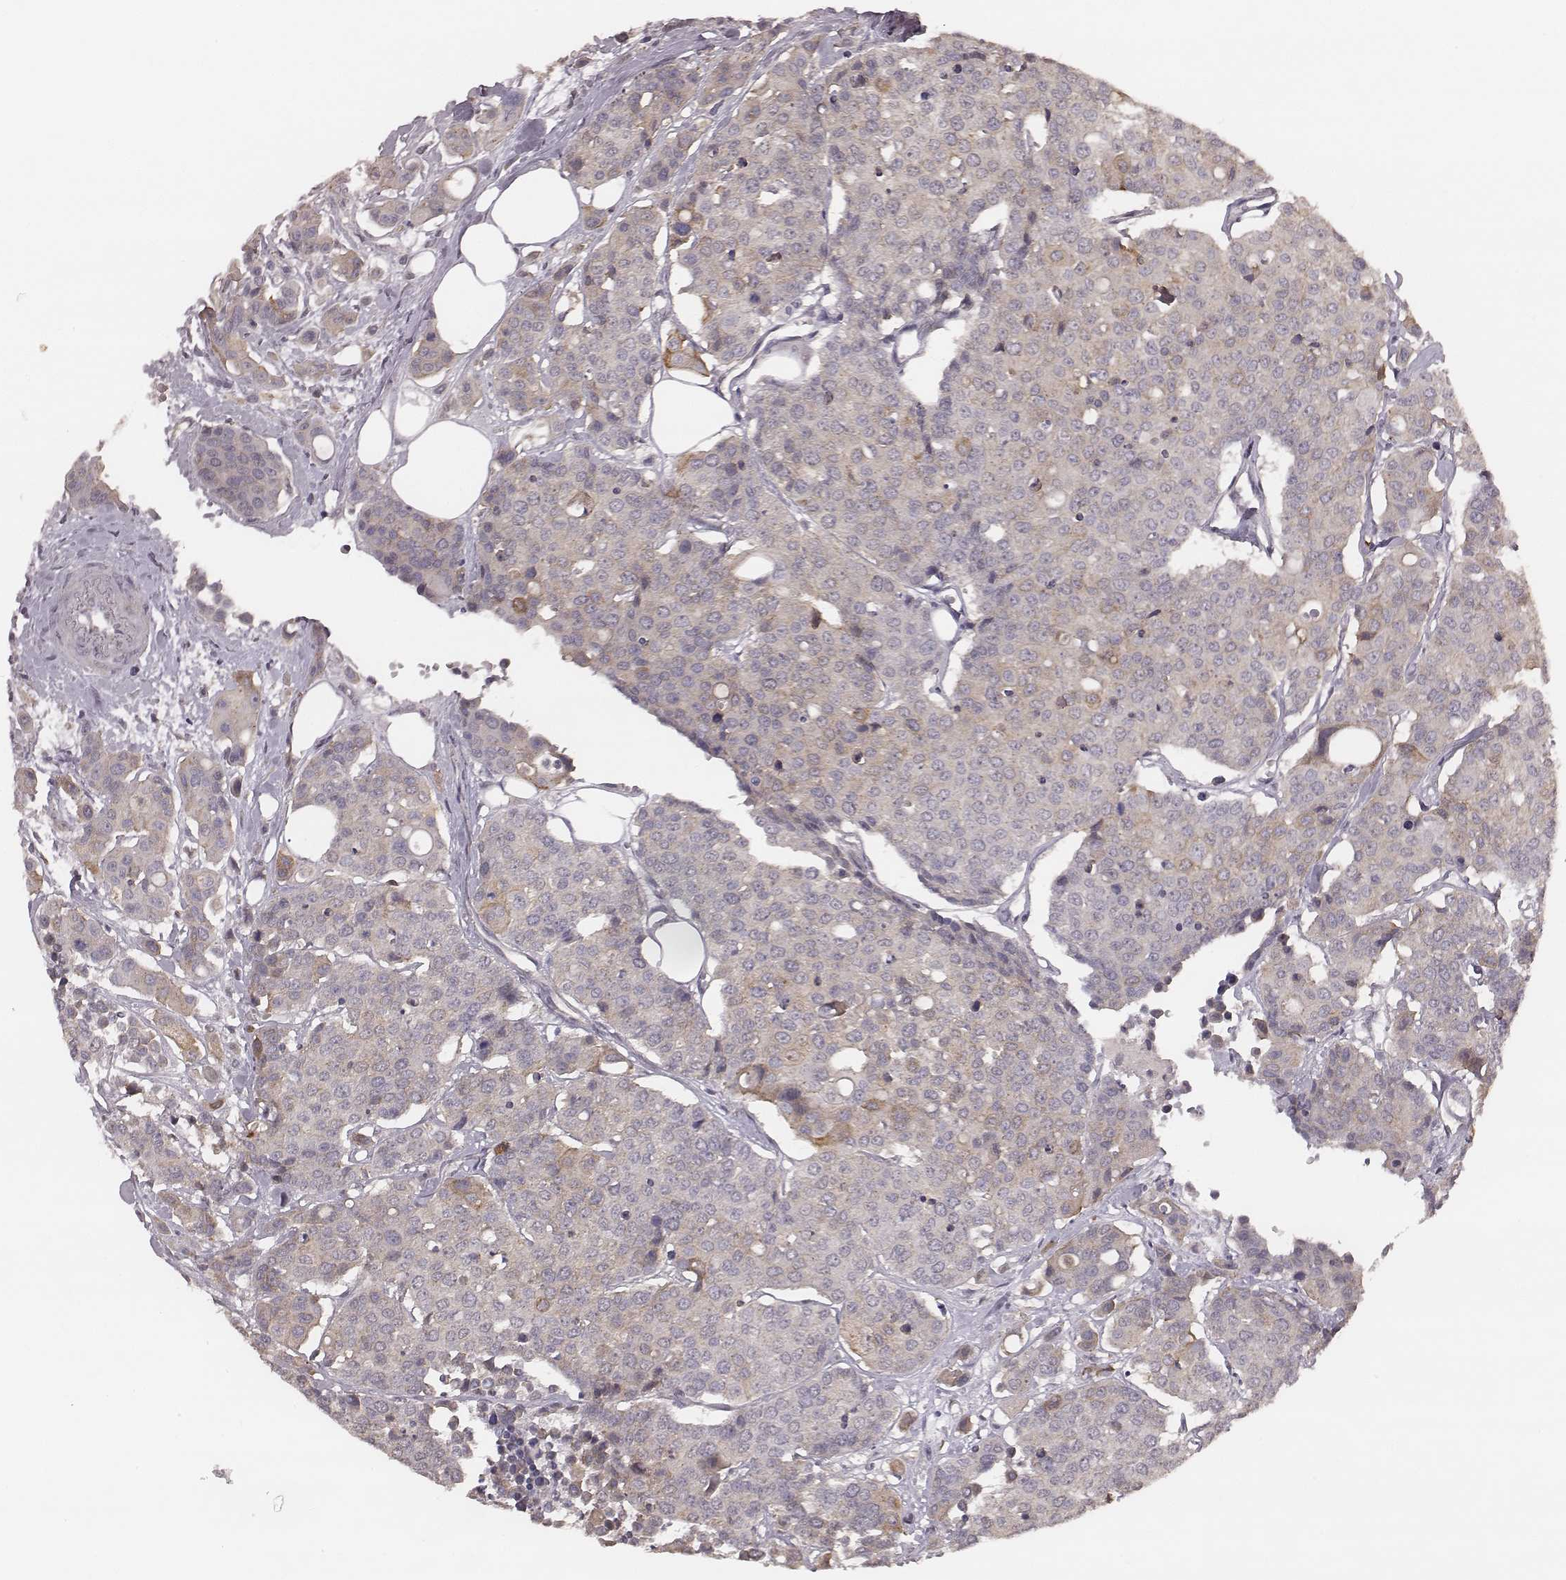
{"staining": {"intensity": "negative", "quantity": "none", "location": "none"}, "tissue": "carcinoid", "cell_type": "Tumor cells", "image_type": "cancer", "snomed": [{"axis": "morphology", "description": "Carcinoid, malignant, NOS"}, {"axis": "topography", "description": "Colon"}], "caption": "Protein analysis of carcinoid (malignant) displays no significant positivity in tumor cells.", "gene": "SLC7A4", "patient": {"sex": "male", "age": 81}}